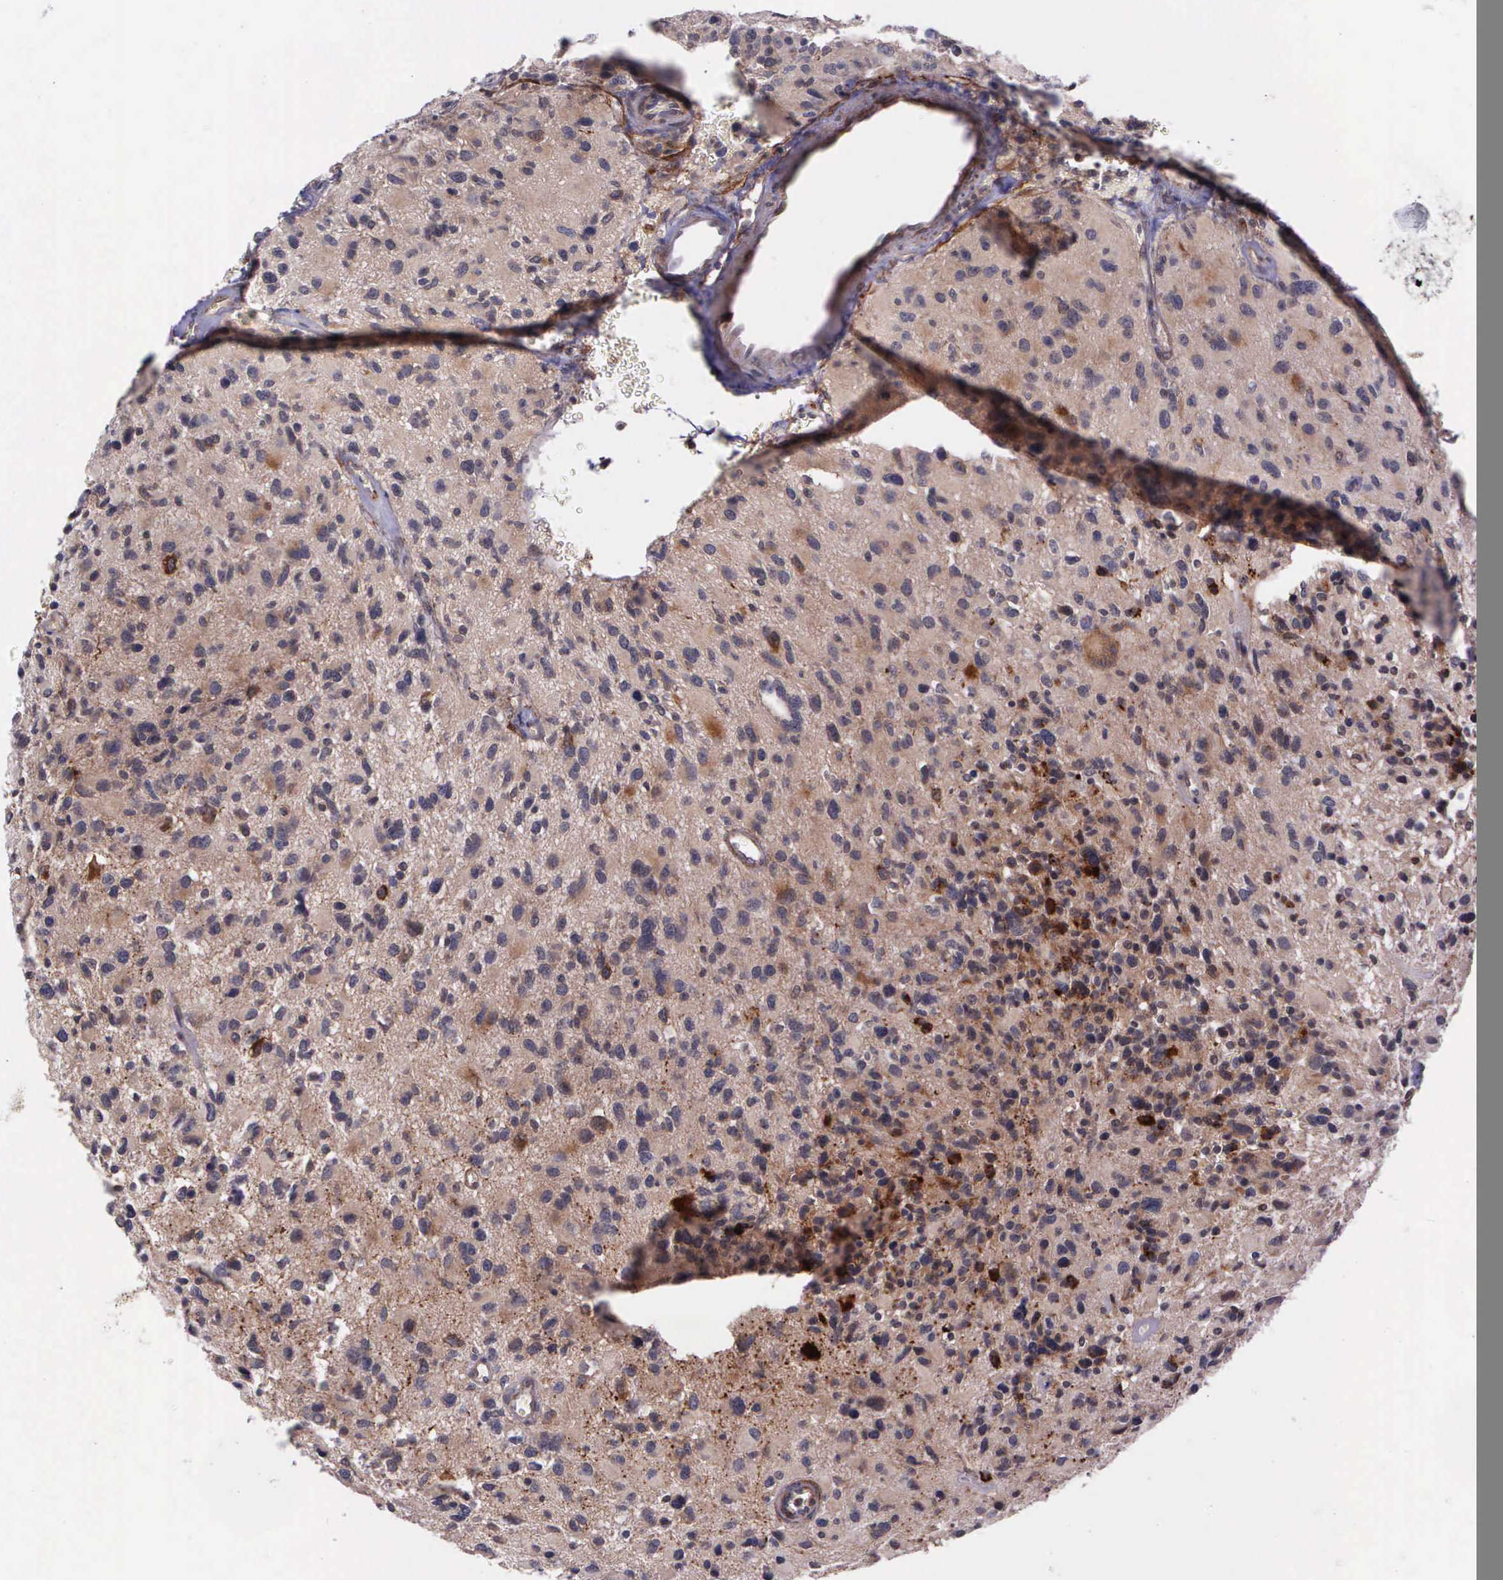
{"staining": {"intensity": "weak", "quantity": "25%-75%", "location": "cytoplasmic/membranous"}, "tissue": "glioma", "cell_type": "Tumor cells", "image_type": "cancer", "snomed": [{"axis": "morphology", "description": "Glioma, malignant, High grade"}, {"axis": "topography", "description": "Brain"}], "caption": "The immunohistochemical stain shows weak cytoplasmic/membranous staining in tumor cells of glioma tissue.", "gene": "PRICKLE3", "patient": {"sex": "male", "age": 69}}